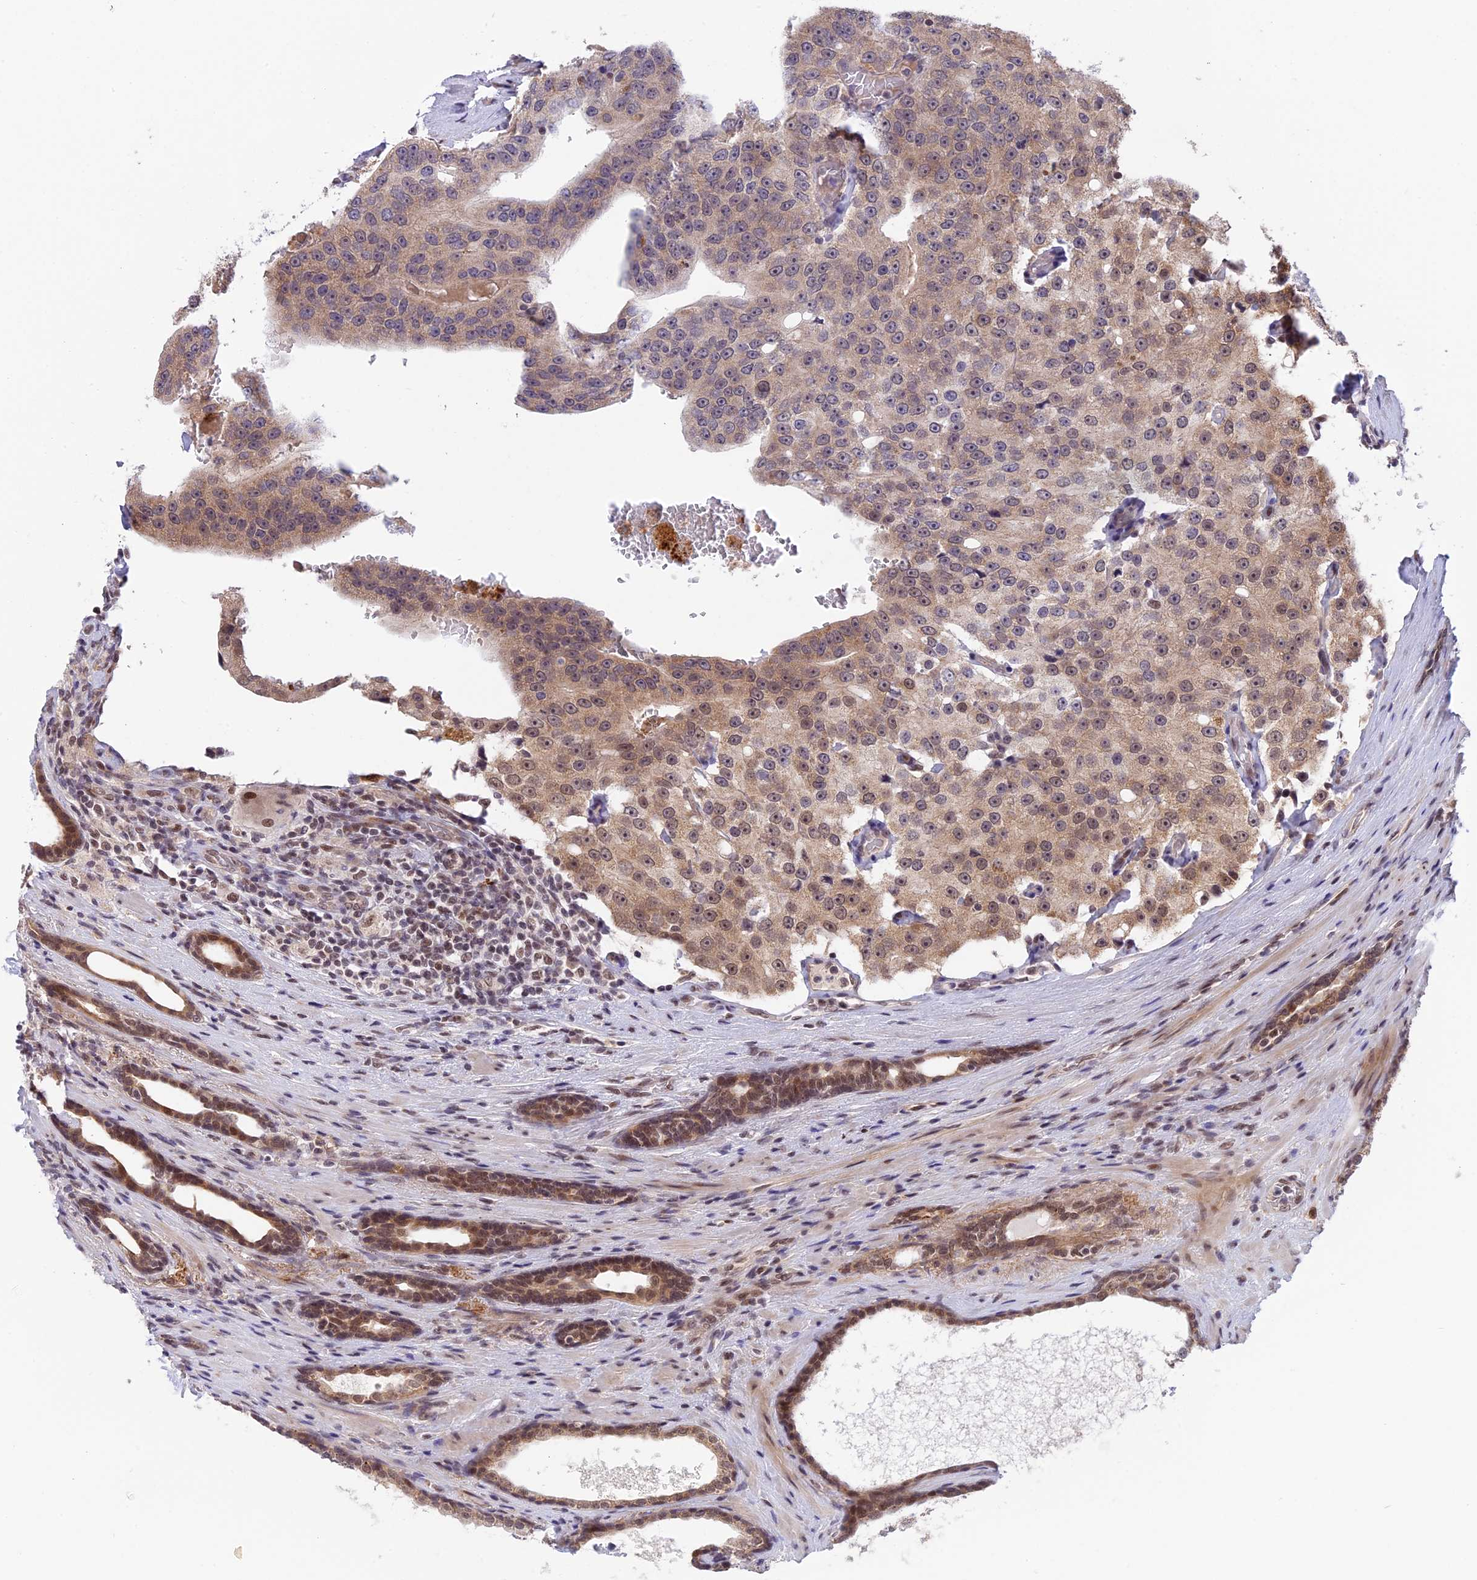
{"staining": {"intensity": "weak", "quantity": ">75%", "location": "cytoplasmic/membranous,nuclear"}, "tissue": "prostate cancer", "cell_type": "Tumor cells", "image_type": "cancer", "snomed": [{"axis": "morphology", "description": "Adenocarcinoma, High grade"}, {"axis": "topography", "description": "Prostate"}], "caption": "Immunohistochemistry photomicrograph of prostate cancer (high-grade adenocarcinoma) stained for a protein (brown), which shows low levels of weak cytoplasmic/membranous and nuclear staining in approximately >75% of tumor cells.", "gene": "POLR2C", "patient": {"sex": "male", "age": 70}}